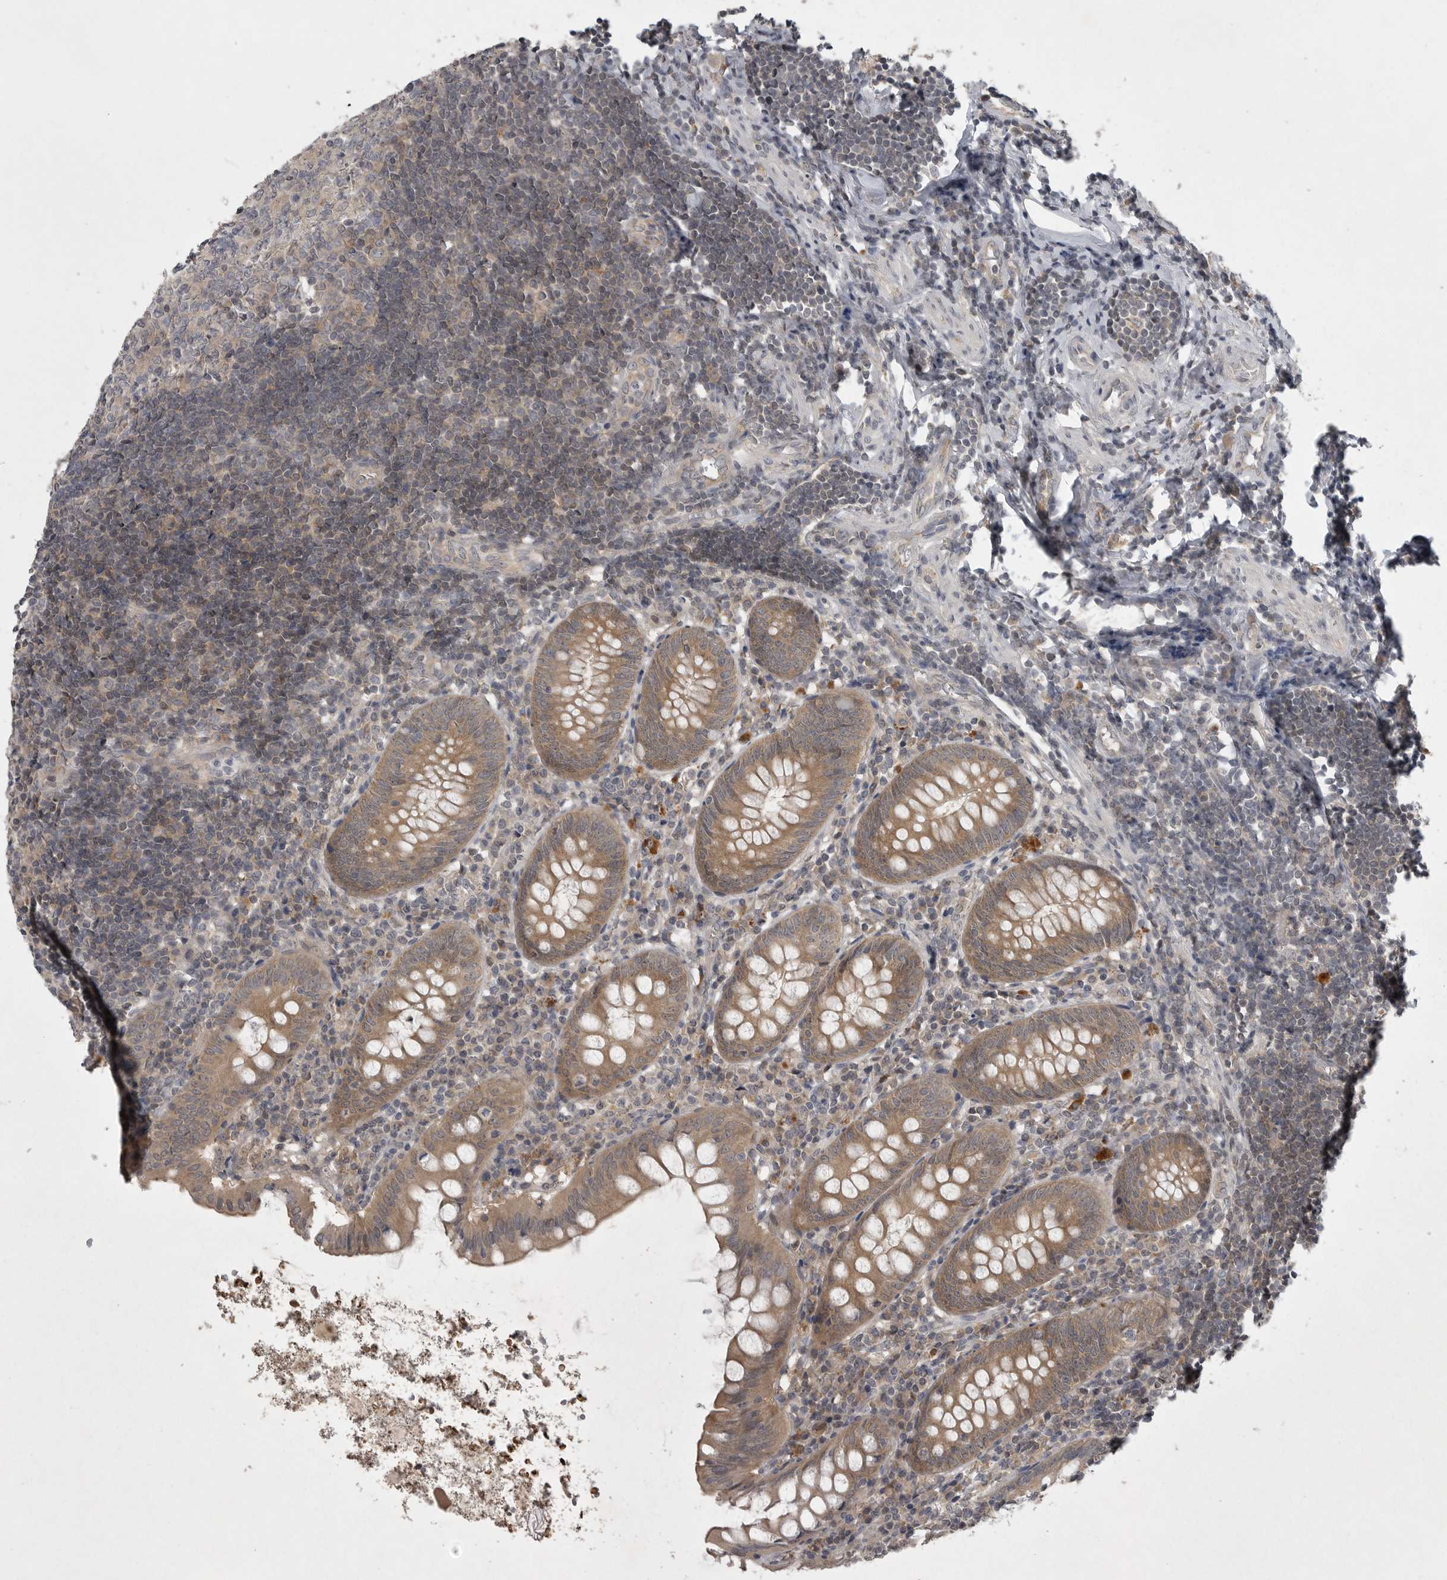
{"staining": {"intensity": "moderate", "quantity": ">75%", "location": "cytoplasmic/membranous"}, "tissue": "appendix", "cell_type": "Glandular cells", "image_type": "normal", "snomed": [{"axis": "morphology", "description": "Normal tissue, NOS"}, {"axis": "topography", "description": "Appendix"}], "caption": "Immunohistochemical staining of normal appendix reveals >75% levels of moderate cytoplasmic/membranous protein staining in about >75% of glandular cells.", "gene": "PHF13", "patient": {"sex": "female", "age": 54}}